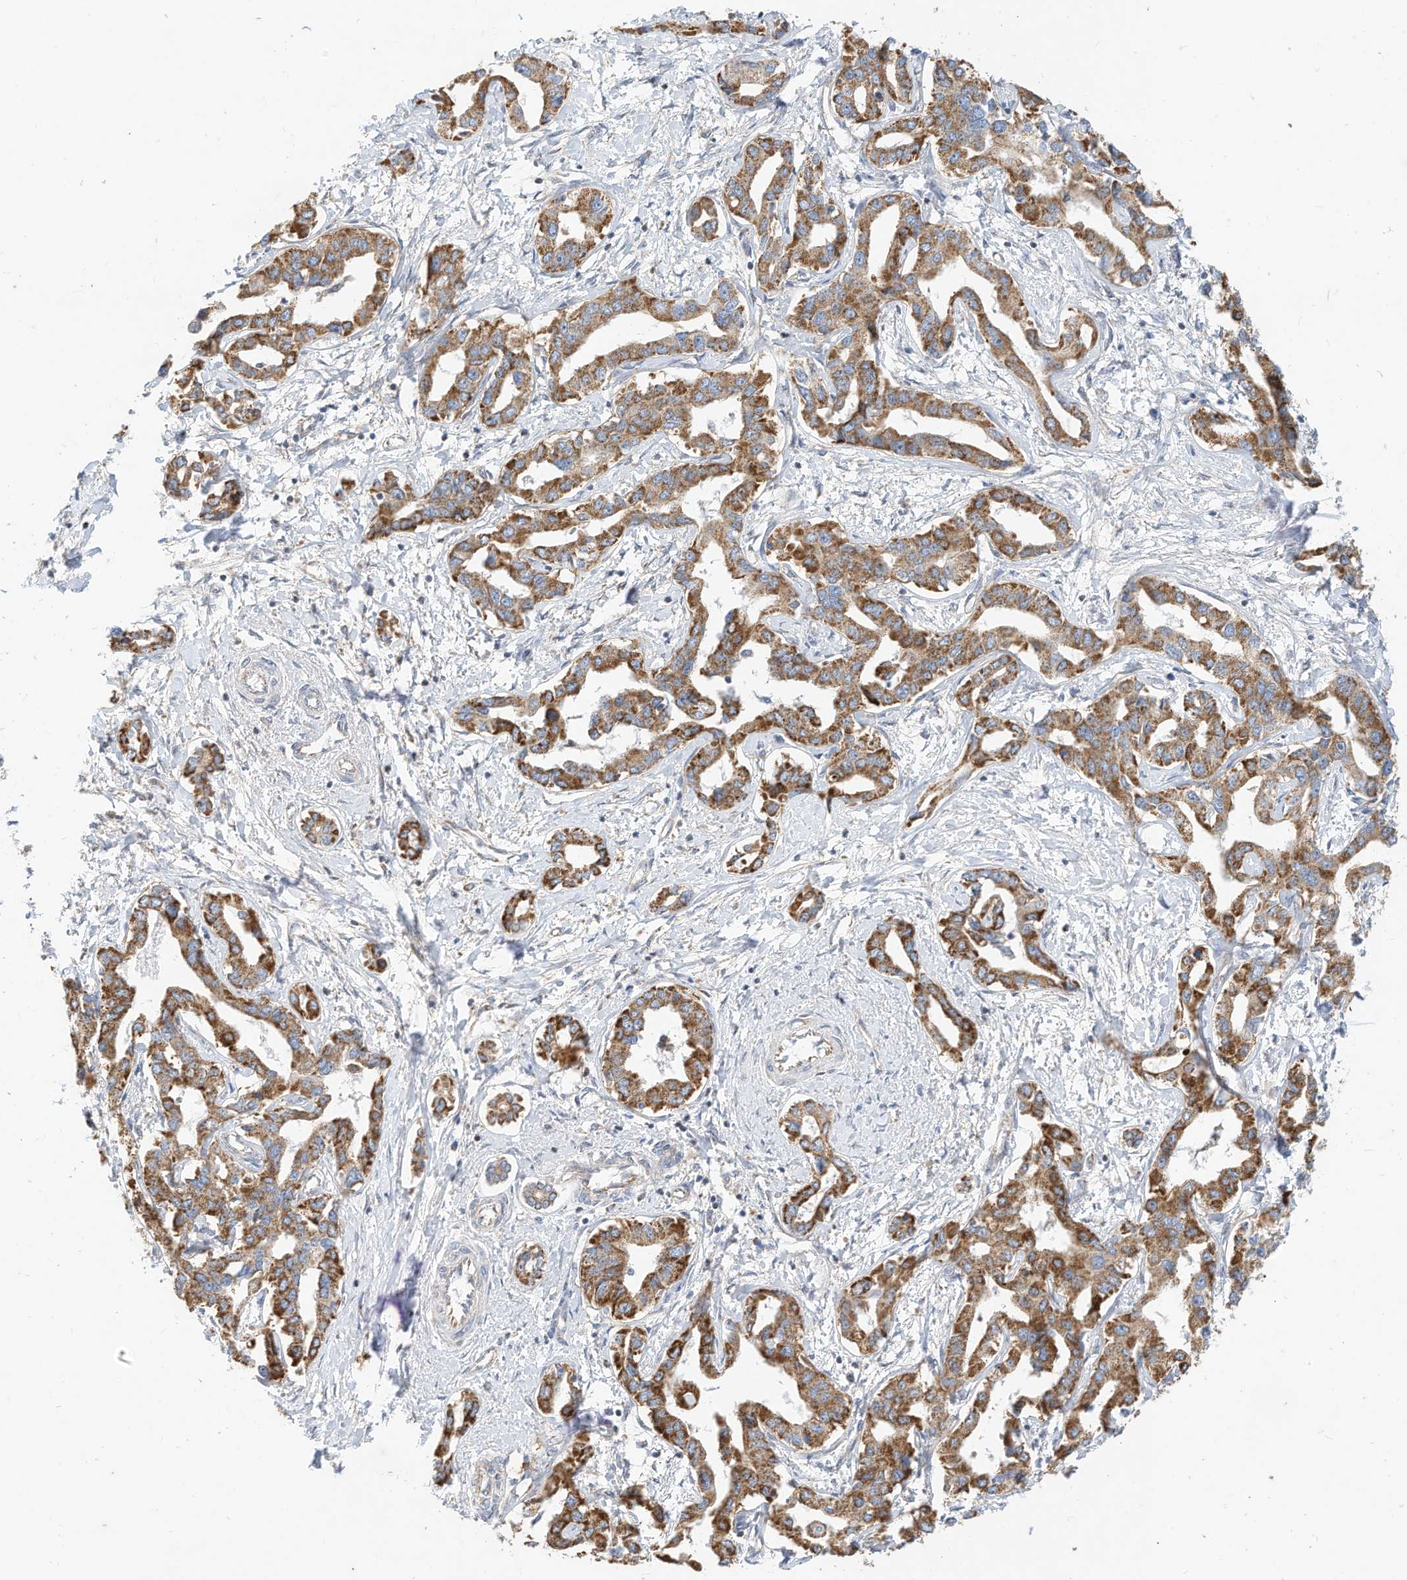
{"staining": {"intensity": "moderate", "quantity": ">75%", "location": "cytoplasmic/membranous"}, "tissue": "liver cancer", "cell_type": "Tumor cells", "image_type": "cancer", "snomed": [{"axis": "morphology", "description": "Cholangiocarcinoma"}, {"axis": "topography", "description": "Liver"}], "caption": "Brown immunohistochemical staining in liver cancer exhibits moderate cytoplasmic/membranous expression in about >75% of tumor cells.", "gene": "RHOH", "patient": {"sex": "male", "age": 59}}